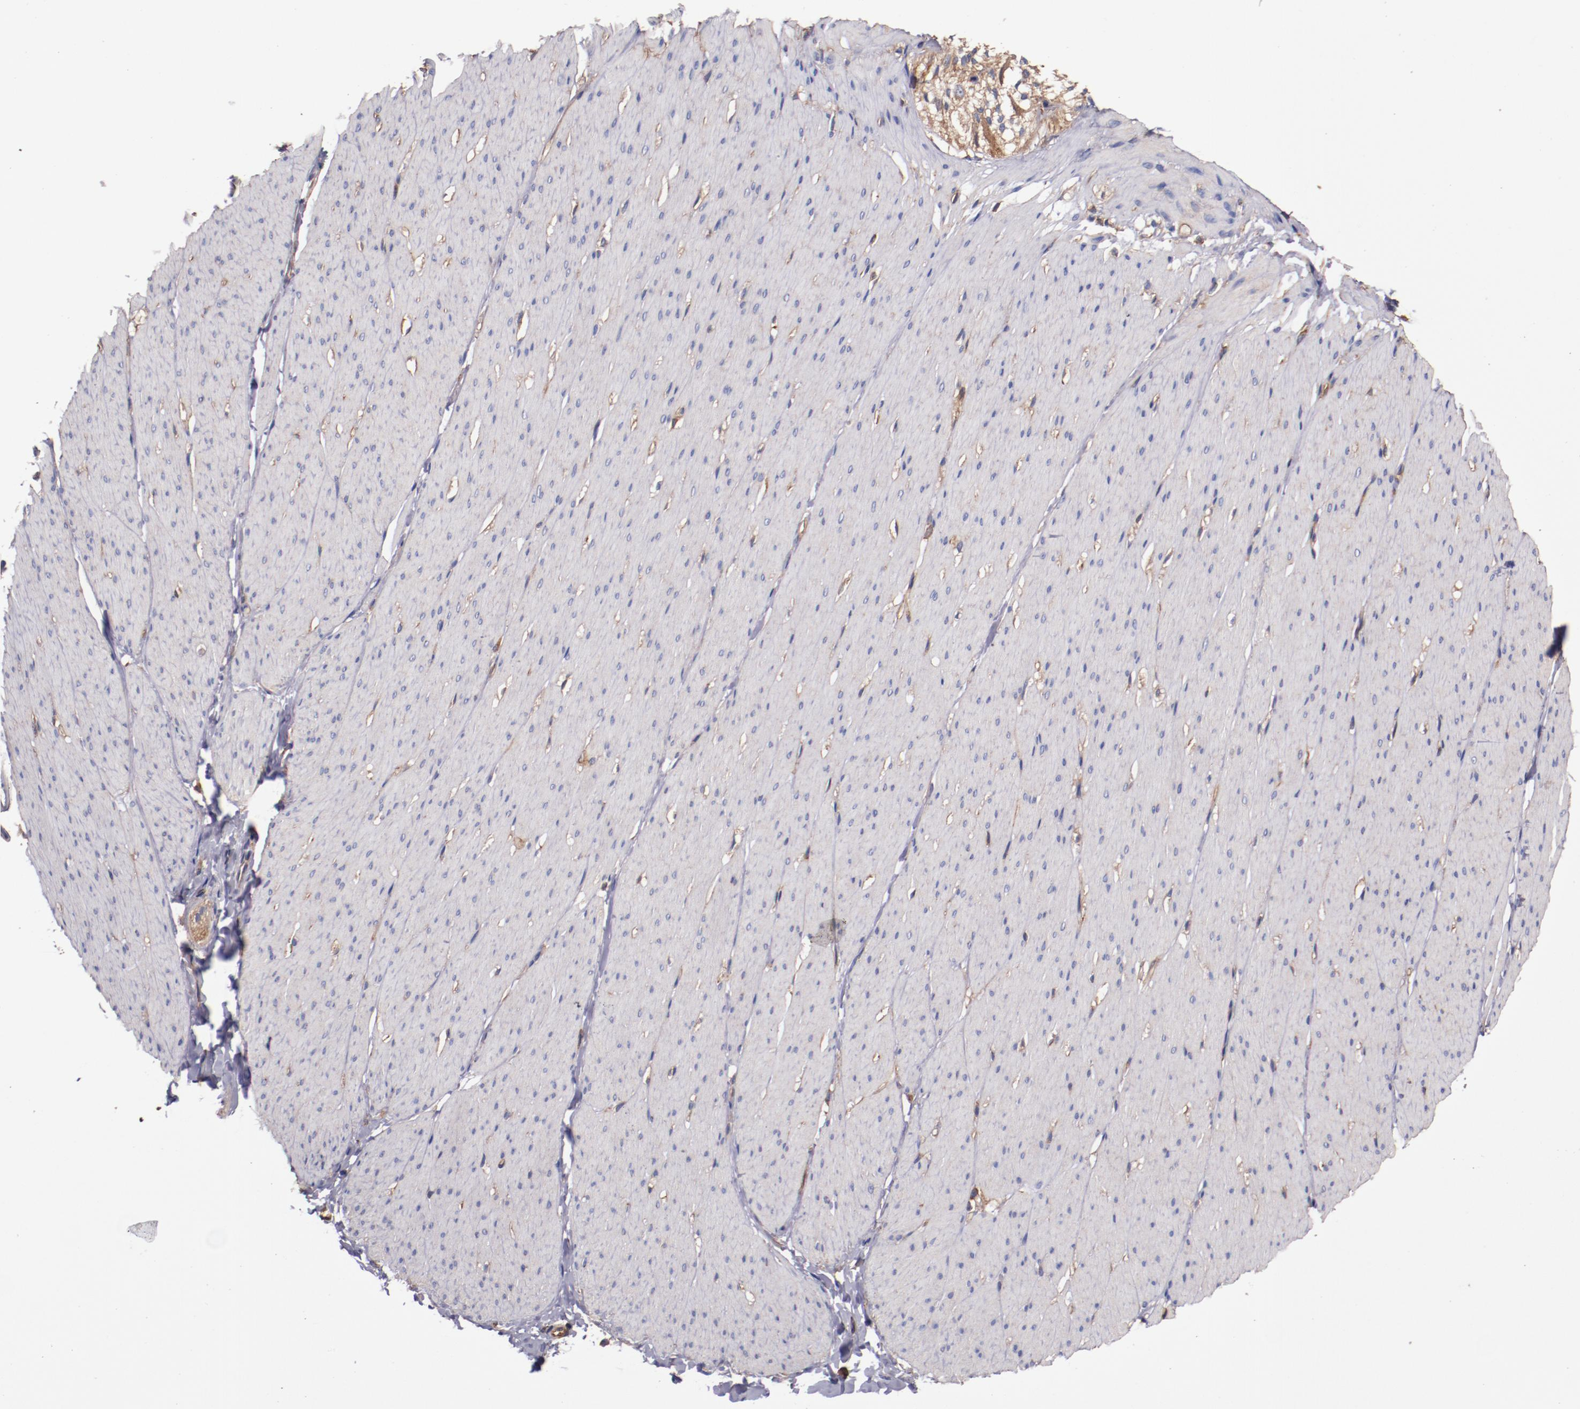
{"staining": {"intensity": "weak", "quantity": "25%-75%", "location": "cytoplasmic/membranous"}, "tissue": "smooth muscle", "cell_type": "Smooth muscle cells", "image_type": "normal", "snomed": [{"axis": "morphology", "description": "Normal tissue, NOS"}, {"axis": "topography", "description": "Smooth muscle"}, {"axis": "topography", "description": "Colon"}], "caption": "Smooth muscle stained with immunohistochemistry reveals weak cytoplasmic/membranous expression in about 25%-75% of smooth muscle cells. The staining is performed using DAB brown chromogen to label protein expression. The nuclei are counter-stained blue using hematoxylin.", "gene": "TMOD3", "patient": {"sex": "male", "age": 67}}